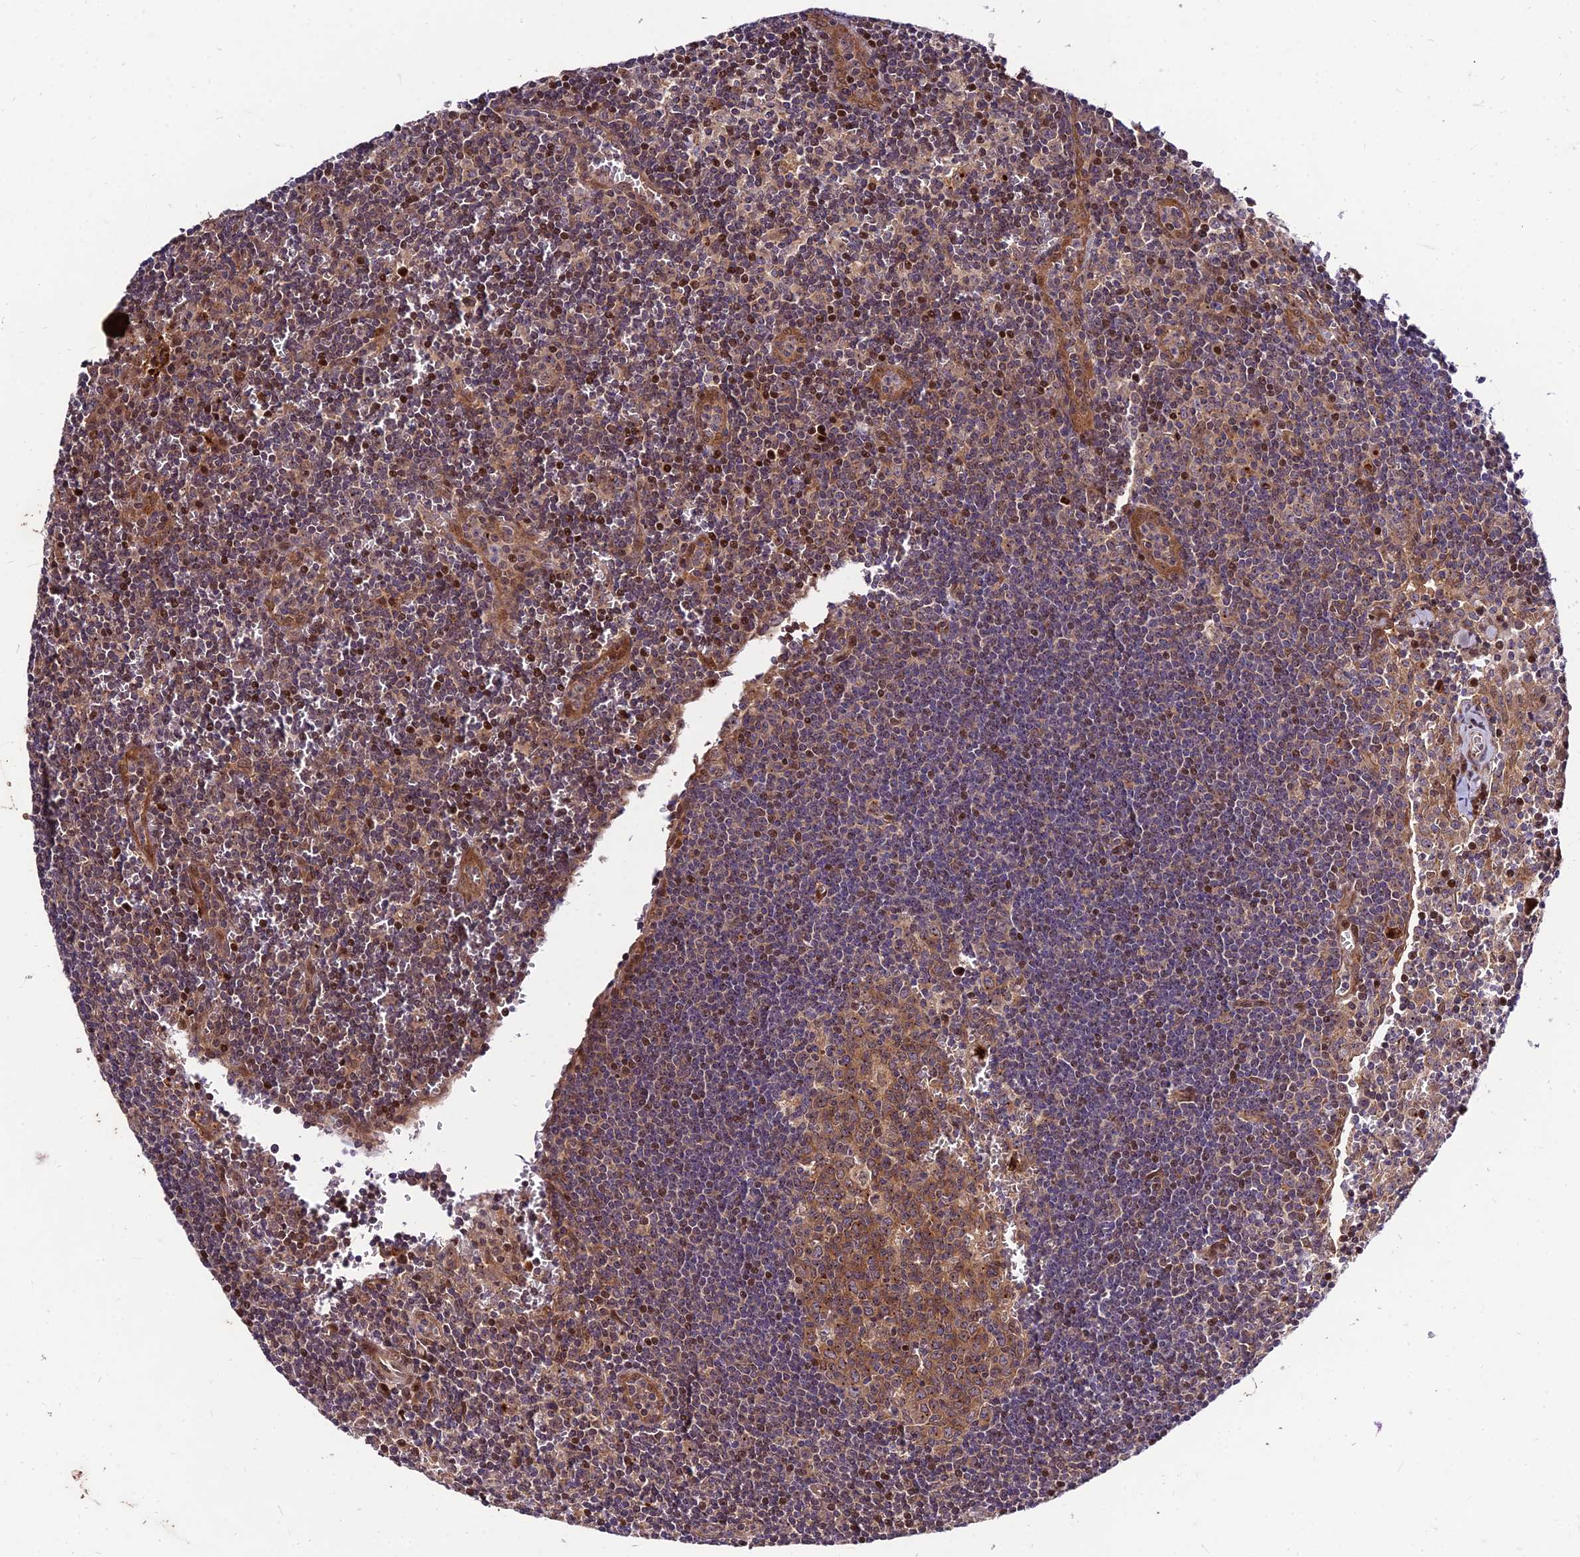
{"staining": {"intensity": "moderate", "quantity": "25%-75%", "location": "cytoplasmic/membranous"}, "tissue": "lymph node", "cell_type": "Germinal center cells", "image_type": "normal", "snomed": [{"axis": "morphology", "description": "Normal tissue, NOS"}, {"axis": "topography", "description": "Lymph node"}], "caption": "Protein analysis of normal lymph node displays moderate cytoplasmic/membranous positivity in about 25%-75% of germinal center cells. (DAB IHC with brightfield microscopy, high magnification).", "gene": "MKKS", "patient": {"sex": "female", "age": 32}}